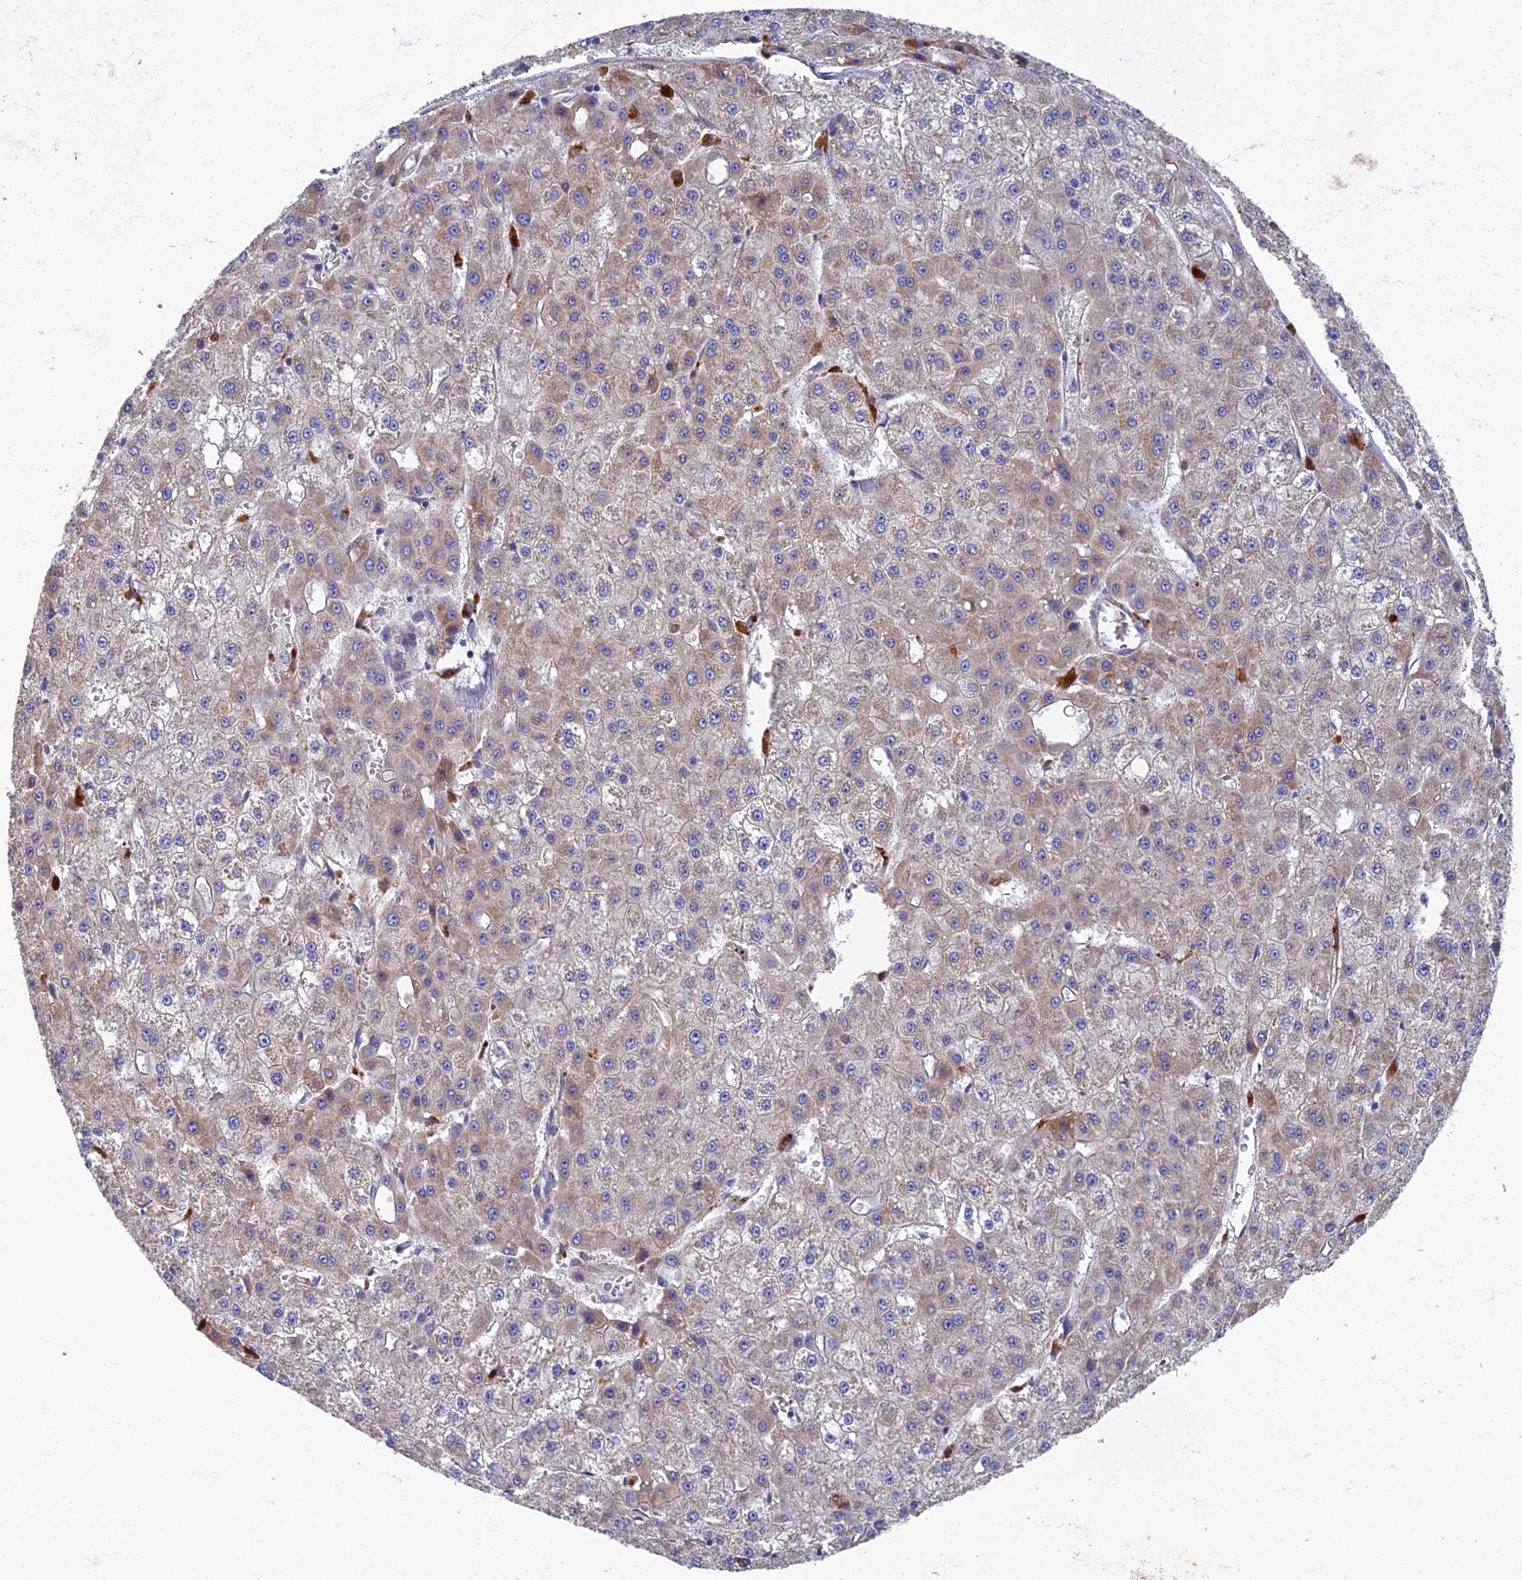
{"staining": {"intensity": "weak", "quantity": "25%-75%", "location": "cytoplasmic/membranous"}, "tissue": "liver cancer", "cell_type": "Tumor cells", "image_type": "cancer", "snomed": [{"axis": "morphology", "description": "Carcinoma, Hepatocellular, NOS"}, {"axis": "topography", "description": "Liver"}], "caption": "An image of human hepatocellular carcinoma (liver) stained for a protein demonstrates weak cytoplasmic/membranous brown staining in tumor cells. Nuclei are stained in blue.", "gene": "RNASEK", "patient": {"sex": "male", "age": 47}}